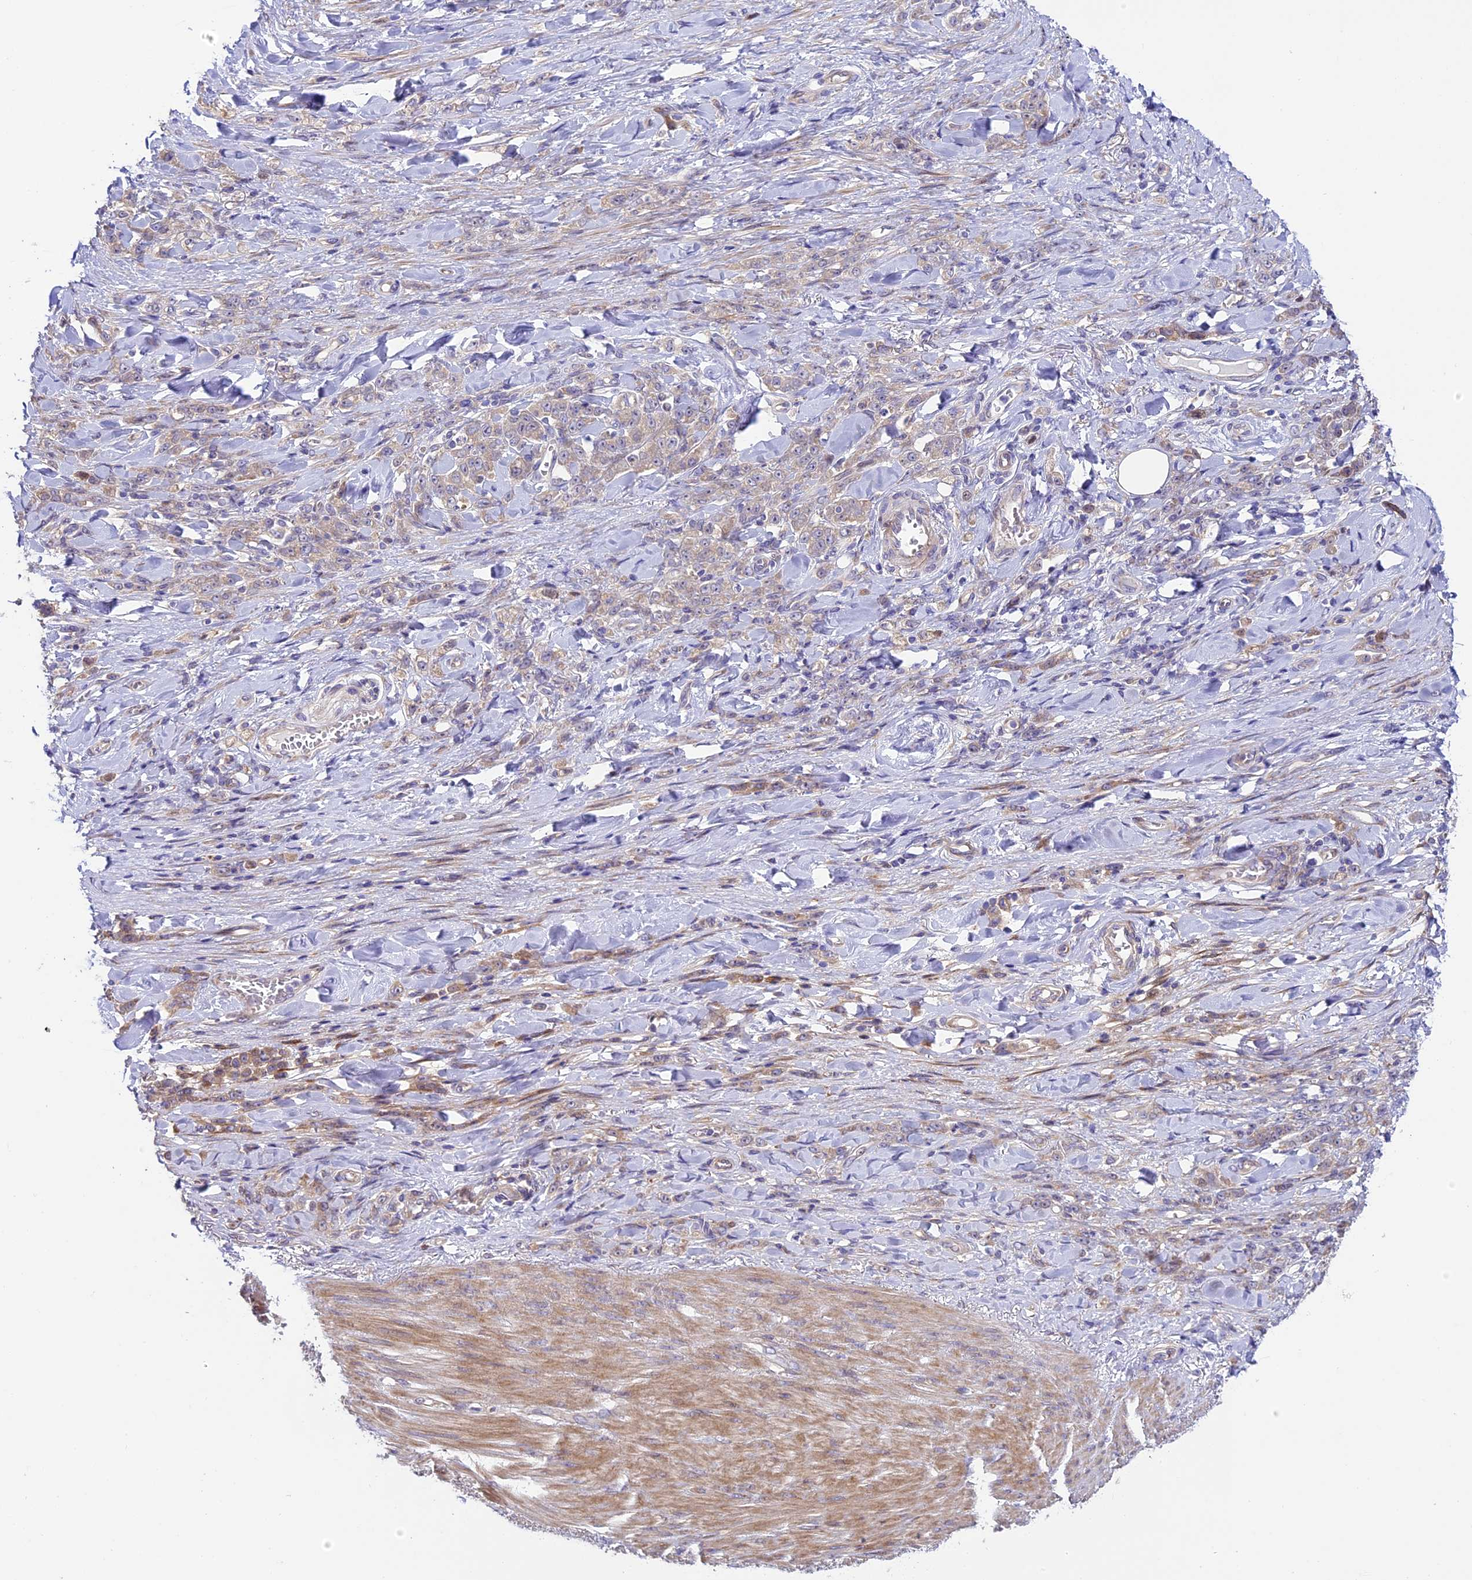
{"staining": {"intensity": "weak", "quantity": "25%-75%", "location": "cytoplasmic/membranous"}, "tissue": "stomach cancer", "cell_type": "Tumor cells", "image_type": "cancer", "snomed": [{"axis": "morphology", "description": "Normal tissue, NOS"}, {"axis": "morphology", "description": "Adenocarcinoma, NOS"}, {"axis": "topography", "description": "Stomach"}], "caption": "A brown stain shows weak cytoplasmic/membranous staining of a protein in adenocarcinoma (stomach) tumor cells.", "gene": "SPIRE1", "patient": {"sex": "male", "age": 82}}